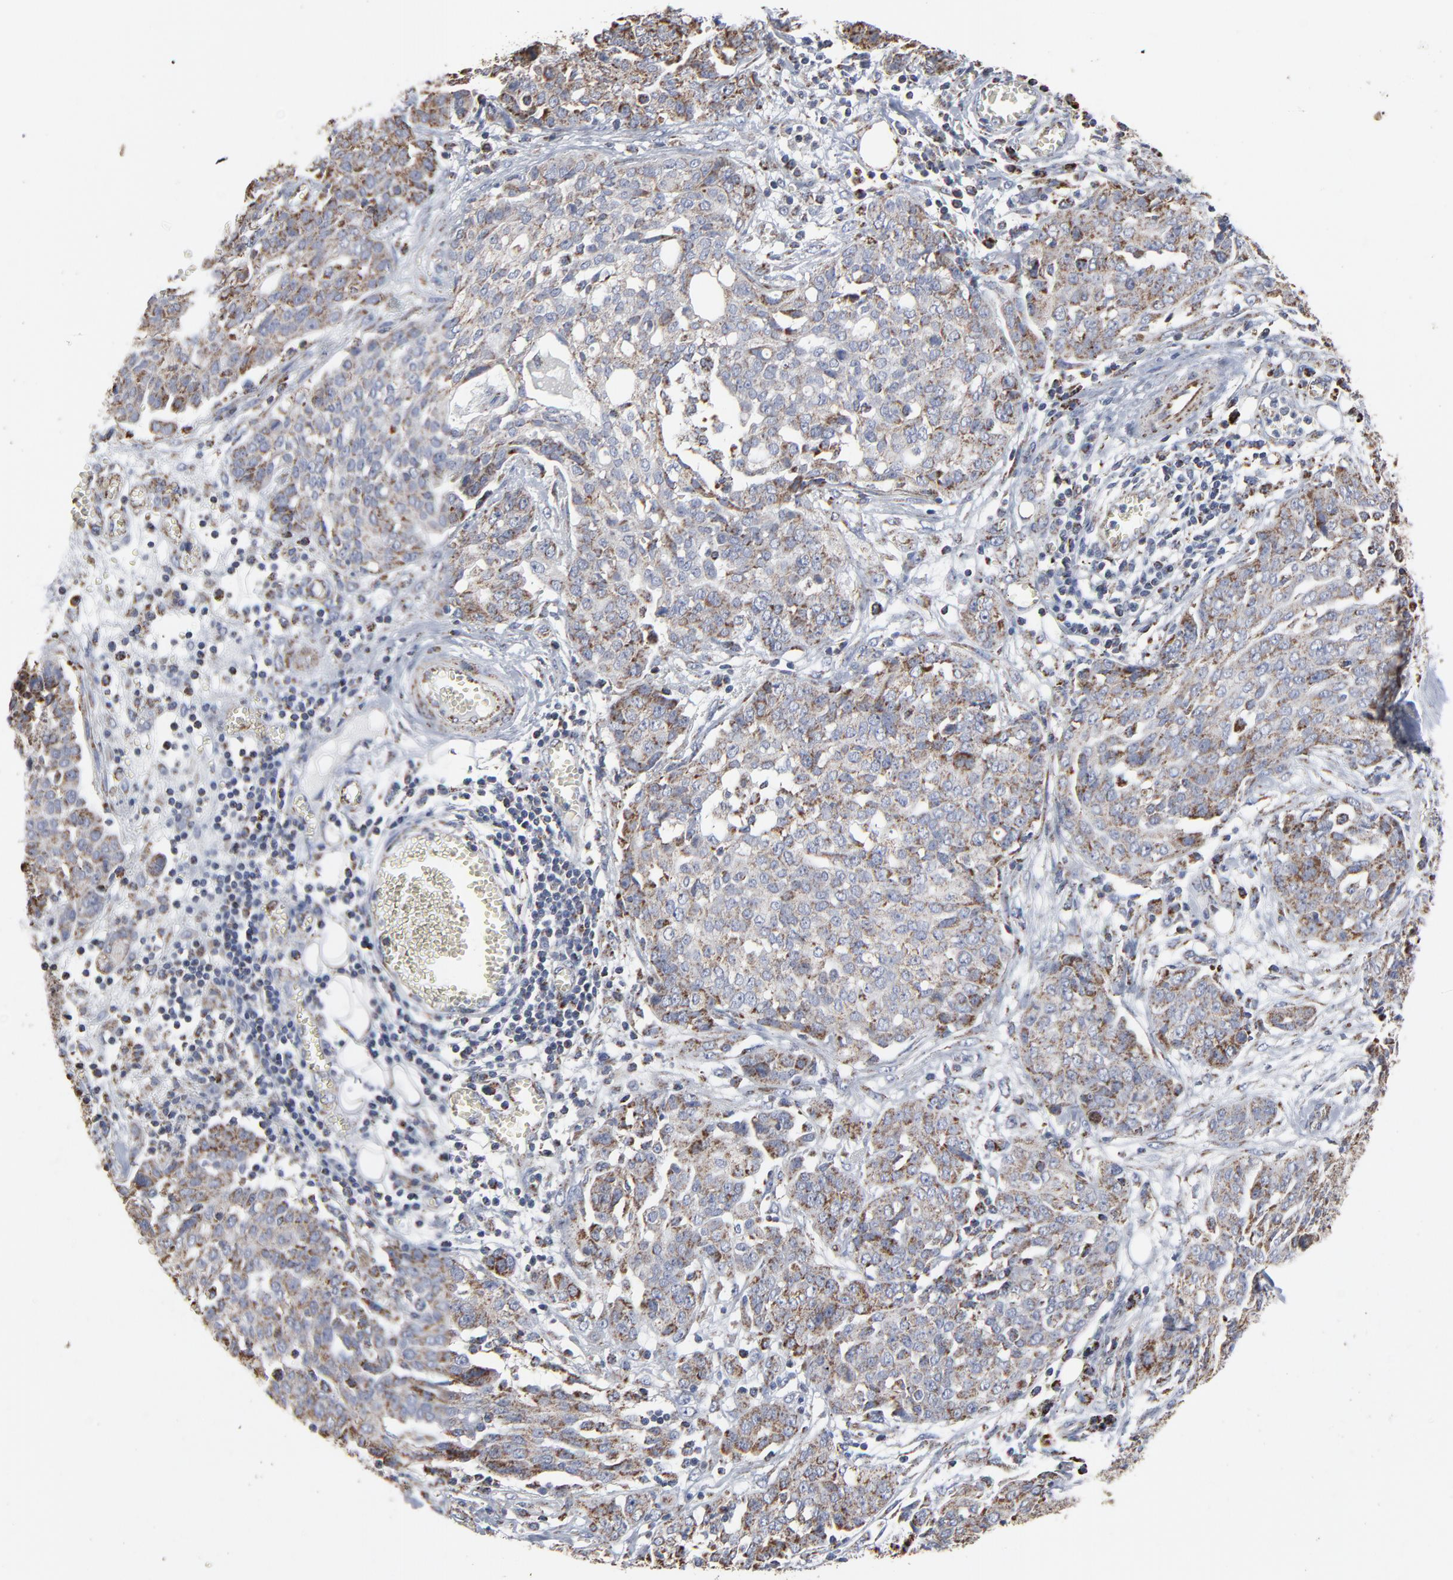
{"staining": {"intensity": "moderate", "quantity": "25%-75%", "location": "cytoplasmic/membranous"}, "tissue": "ovarian cancer", "cell_type": "Tumor cells", "image_type": "cancer", "snomed": [{"axis": "morphology", "description": "Cystadenocarcinoma, serous, NOS"}, {"axis": "topography", "description": "Soft tissue"}, {"axis": "topography", "description": "Ovary"}], "caption": "This photomicrograph reveals immunohistochemistry (IHC) staining of human ovarian cancer, with medium moderate cytoplasmic/membranous positivity in about 25%-75% of tumor cells.", "gene": "UQCRC1", "patient": {"sex": "female", "age": 57}}